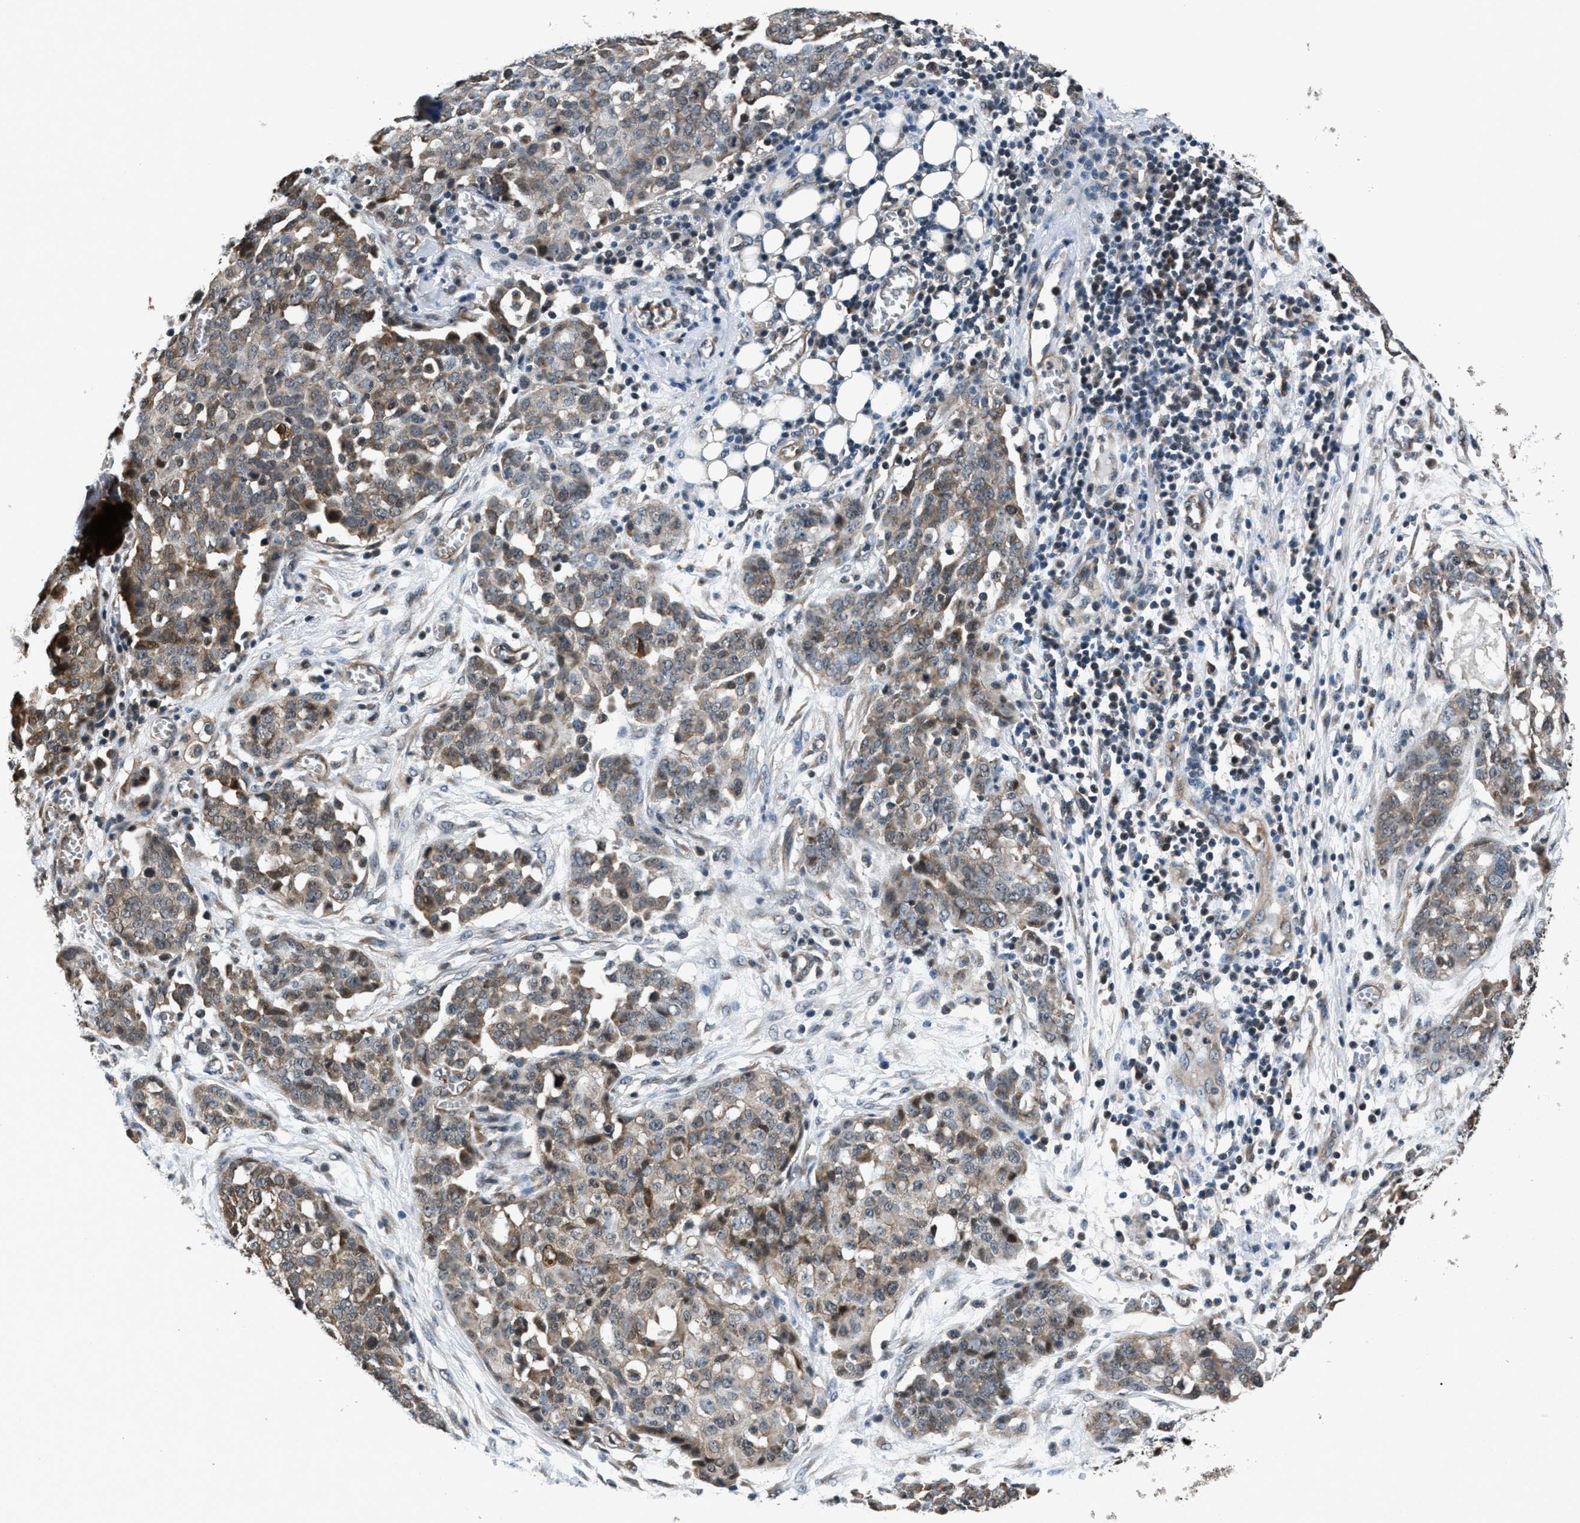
{"staining": {"intensity": "weak", "quantity": "25%-75%", "location": "cytoplasmic/membranous"}, "tissue": "ovarian cancer", "cell_type": "Tumor cells", "image_type": "cancer", "snomed": [{"axis": "morphology", "description": "Cystadenocarcinoma, serous, NOS"}, {"axis": "topography", "description": "Soft tissue"}, {"axis": "topography", "description": "Ovary"}], "caption": "Tumor cells demonstrate low levels of weak cytoplasmic/membranous staining in about 25%-75% of cells in ovarian cancer.", "gene": "RBM33", "patient": {"sex": "female", "age": 57}}